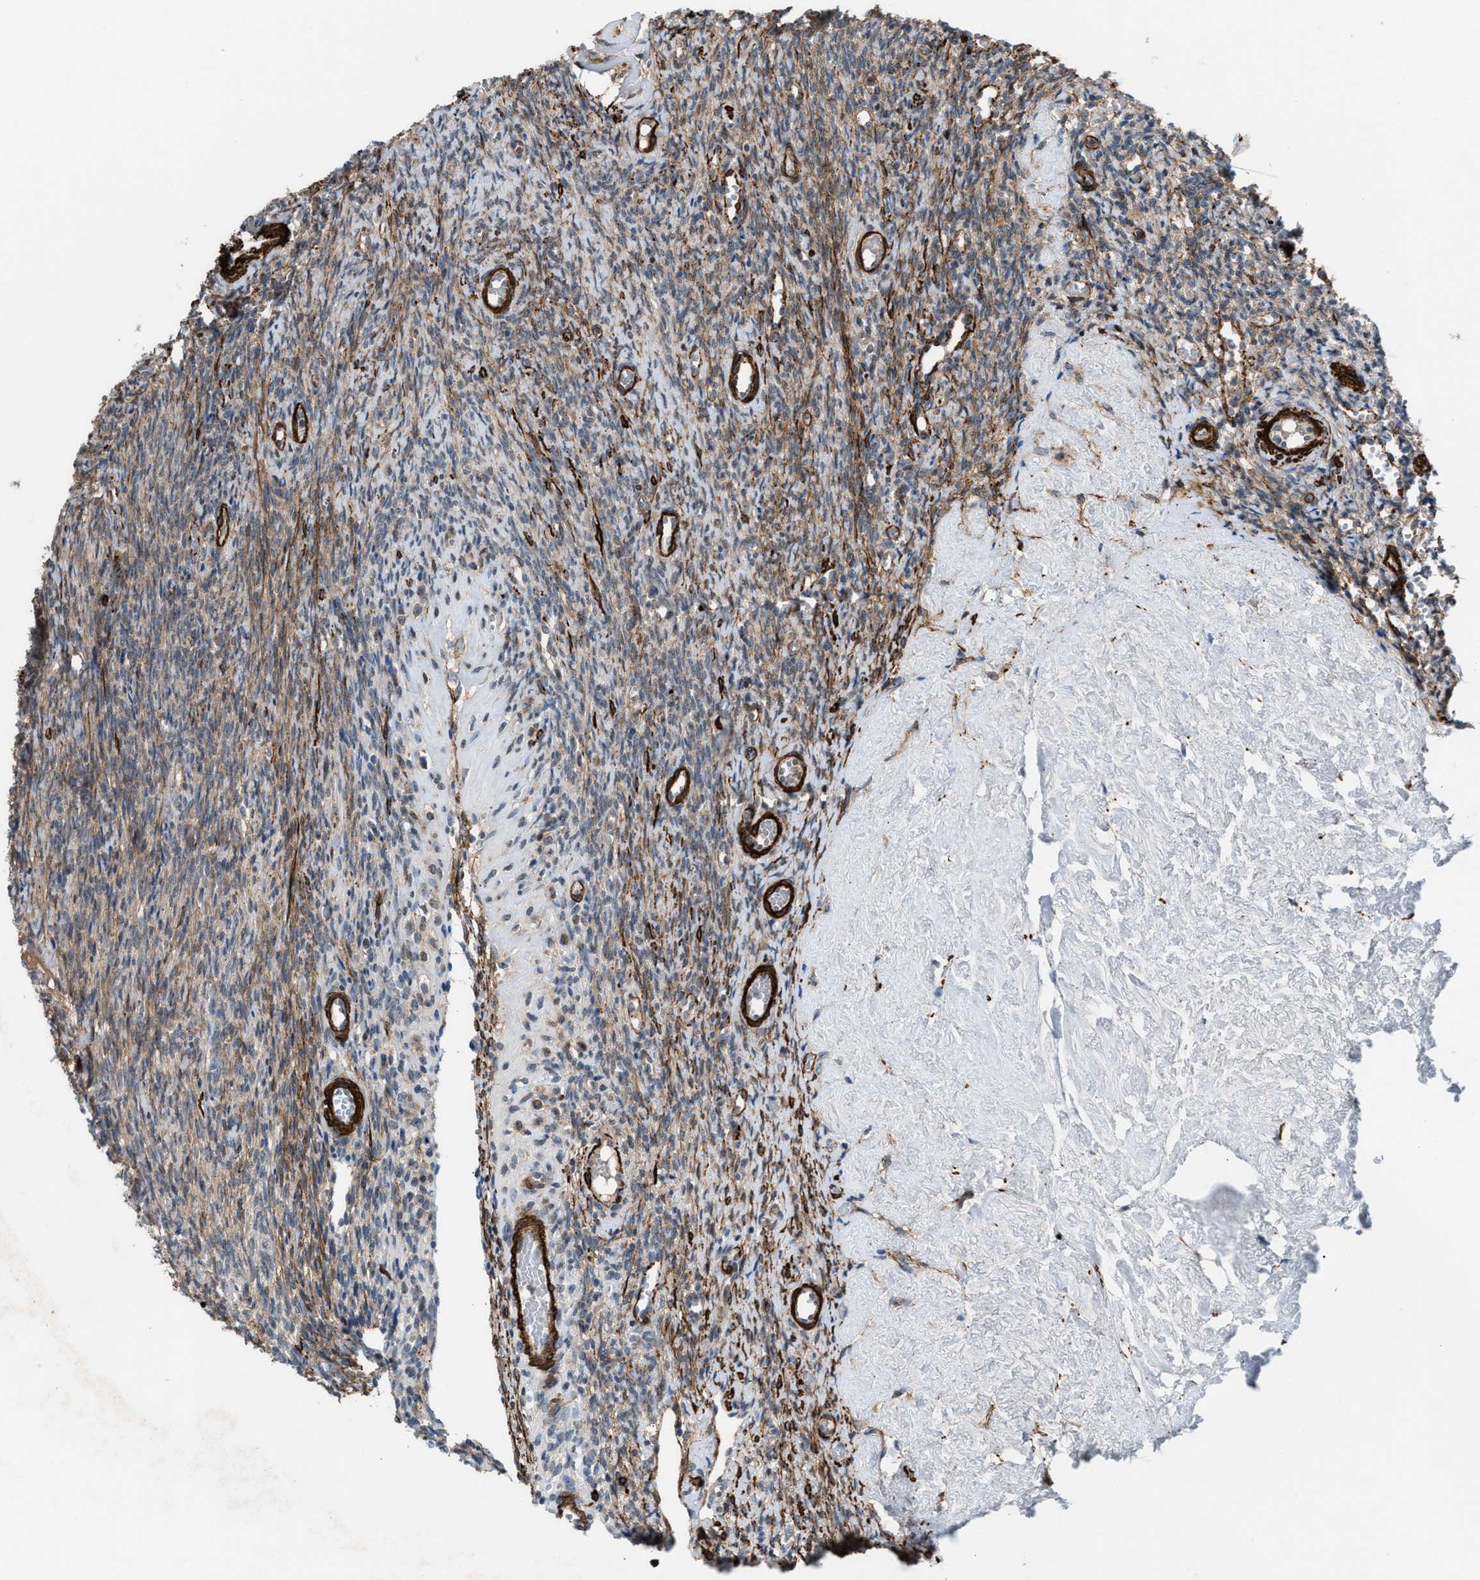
{"staining": {"intensity": "weak", "quantity": ">75%", "location": "cytoplasmic/membranous"}, "tissue": "ovary", "cell_type": "Ovarian stroma cells", "image_type": "normal", "snomed": [{"axis": "morphology", "description": "Normal tissue, NOS"}, {"axis": "topography", "description": "Ovary"}], "caption": "Protein analysis of normal ovary displays weak cytoplasmic/membranous expression in approximately >75% of ovarian stroma cells. The protein is stained brown, and the nuclei are stained in blue (DAB (3,3'-diaminobenzidine) IHC with brightfield microscopy, high magnification).", "gene": "NQO2", "patient": {"sex": "female", "age": 41}}